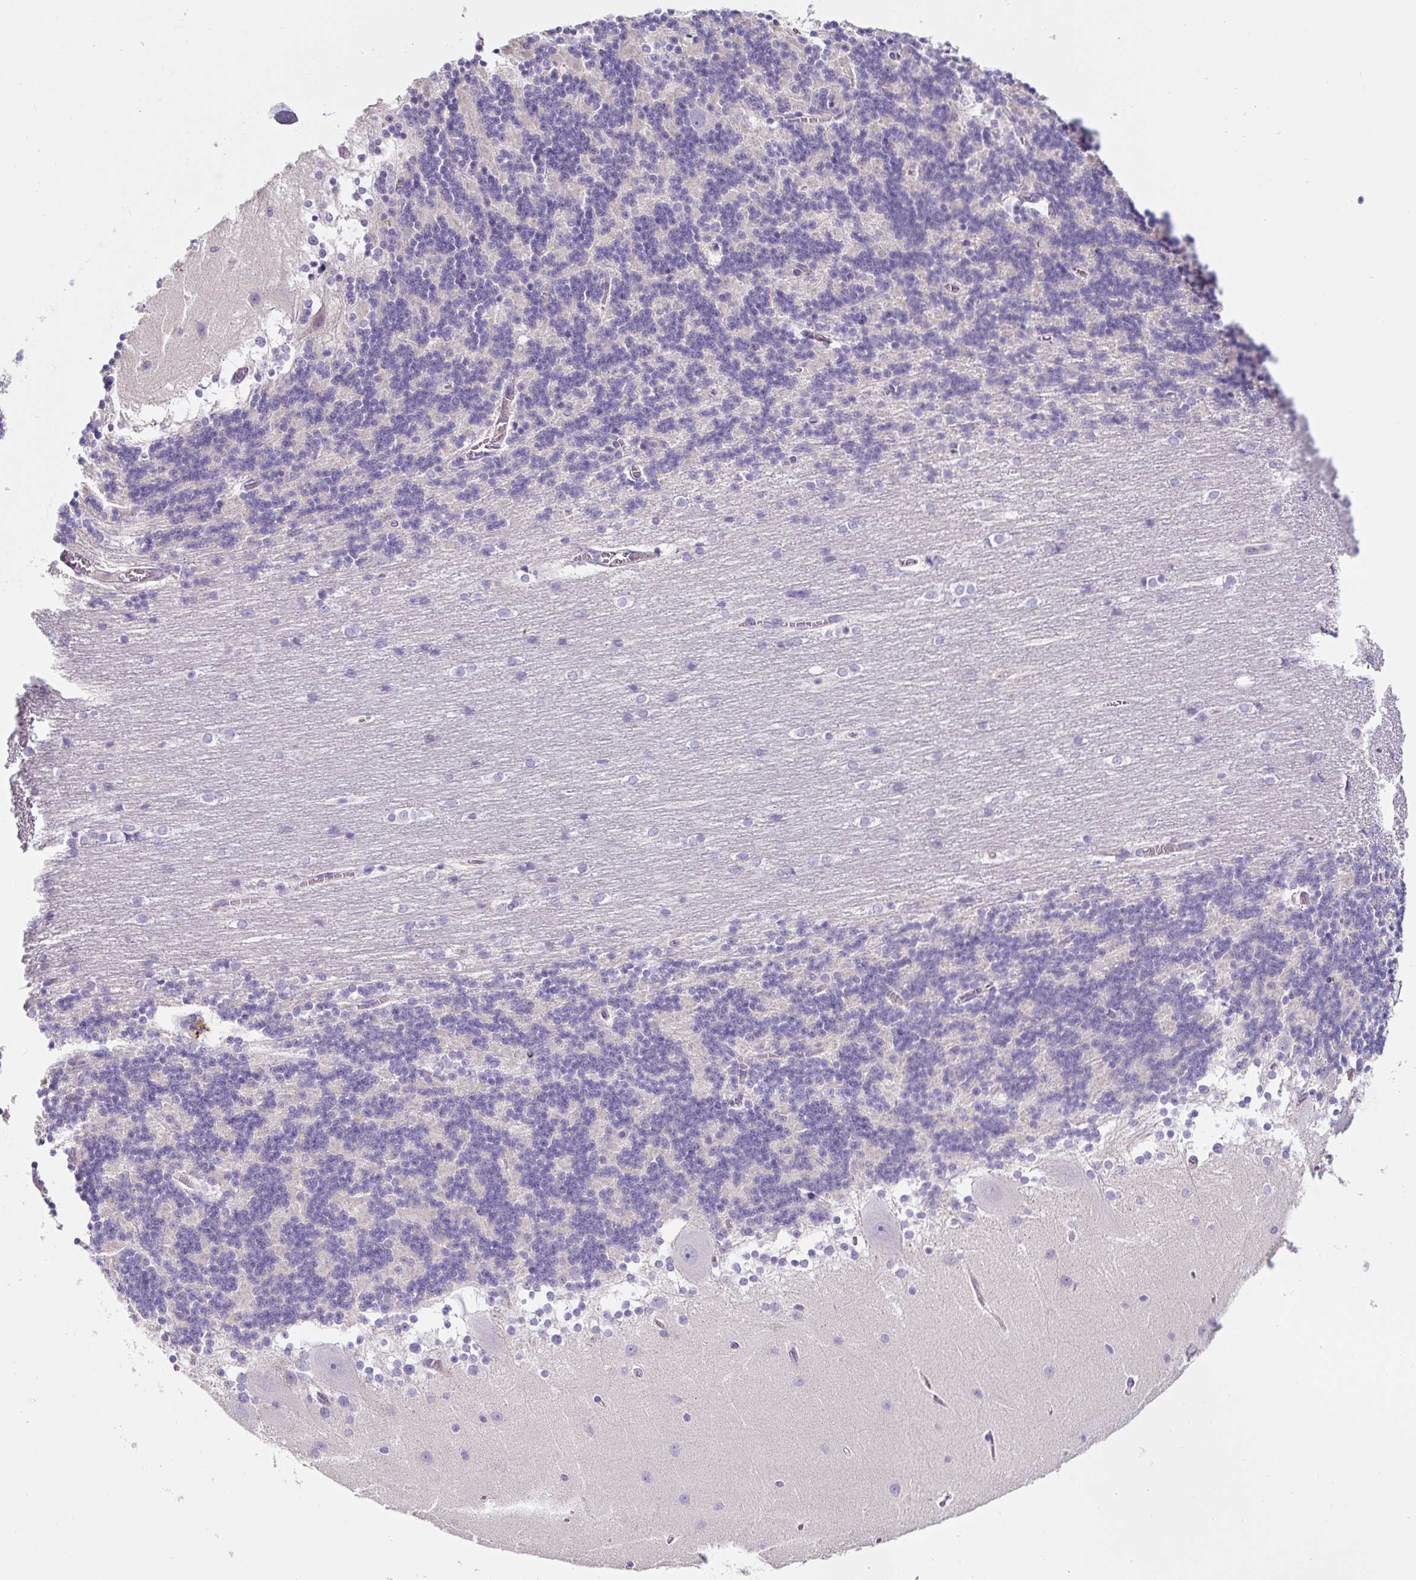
{"staining": {"intensity": "negative", "quantity": "none", "location": "none"}, "tissue": "cerebellum", "cell_type": "Cells in granular layer", "image_type": "normal", "snomed": [{"axis": "morphology", "description": "Normal tissue, NOS"}, {"axis": "topography", "description": "Cerebellum"}], "caption": "This is an immunohistochemistry image of normal cerebellum. There is no staining in cells in granular layer.", "gene": "OR14A2", "patient": {"sex": "female", "age": 54}}